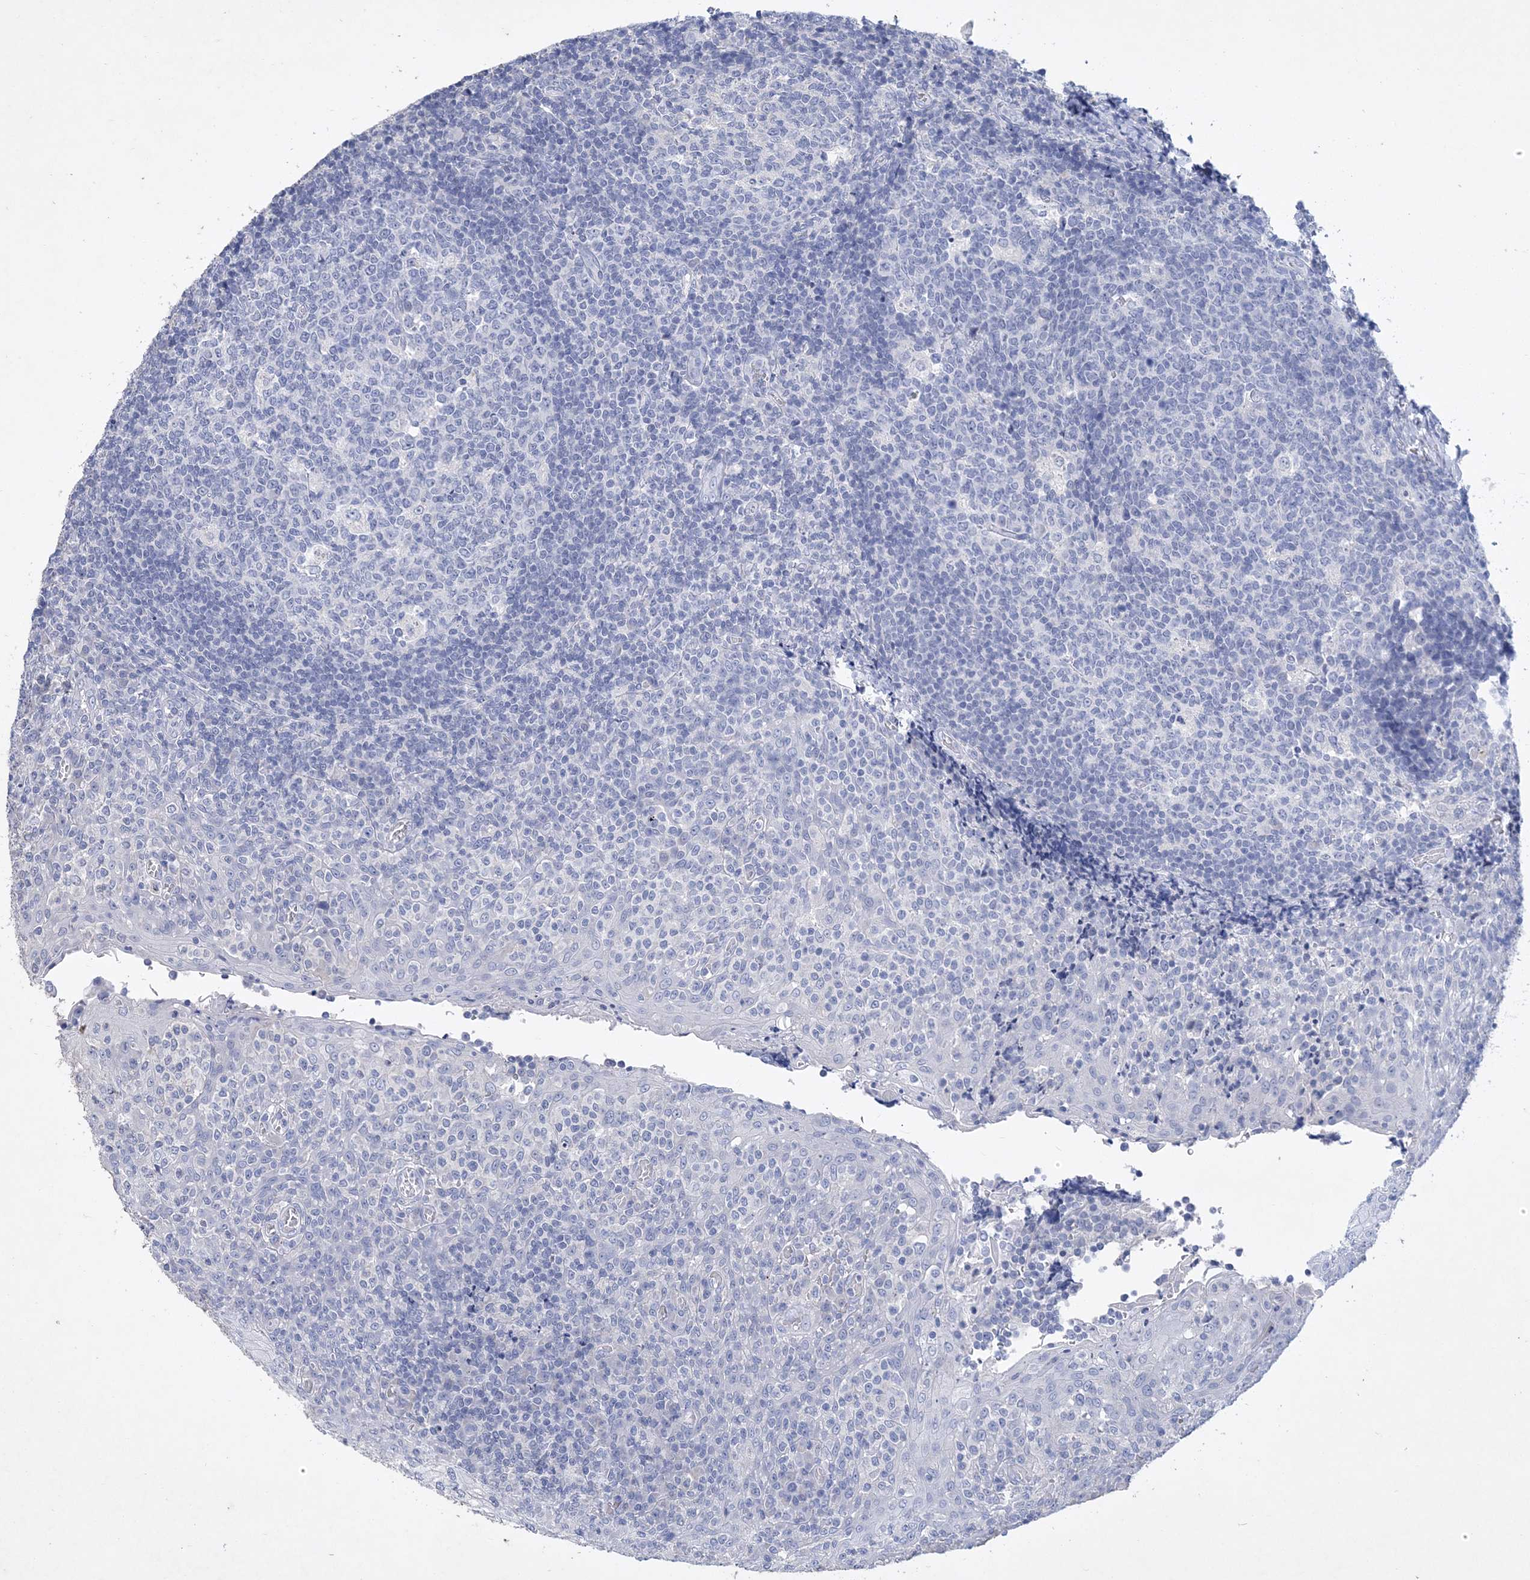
{"staining": {"intensity": "negative", "quantity": "none", "location": "none"}, "tissue": "tonsil", "cell_type": "Germinal center cells", "image_type": "normal", "snomed": [{"axis": "morphology", "description": "Normal tissue, NOS"}, {"axis": "topography", "description": "Tonsil"}], "caption": "This is an immunohistochemistry (IHC) micrograph of normal tonsil. There is no positivity in germinal center cells.", "gene": "COPS8", "patient": {"sex": "female", "age": 19}}